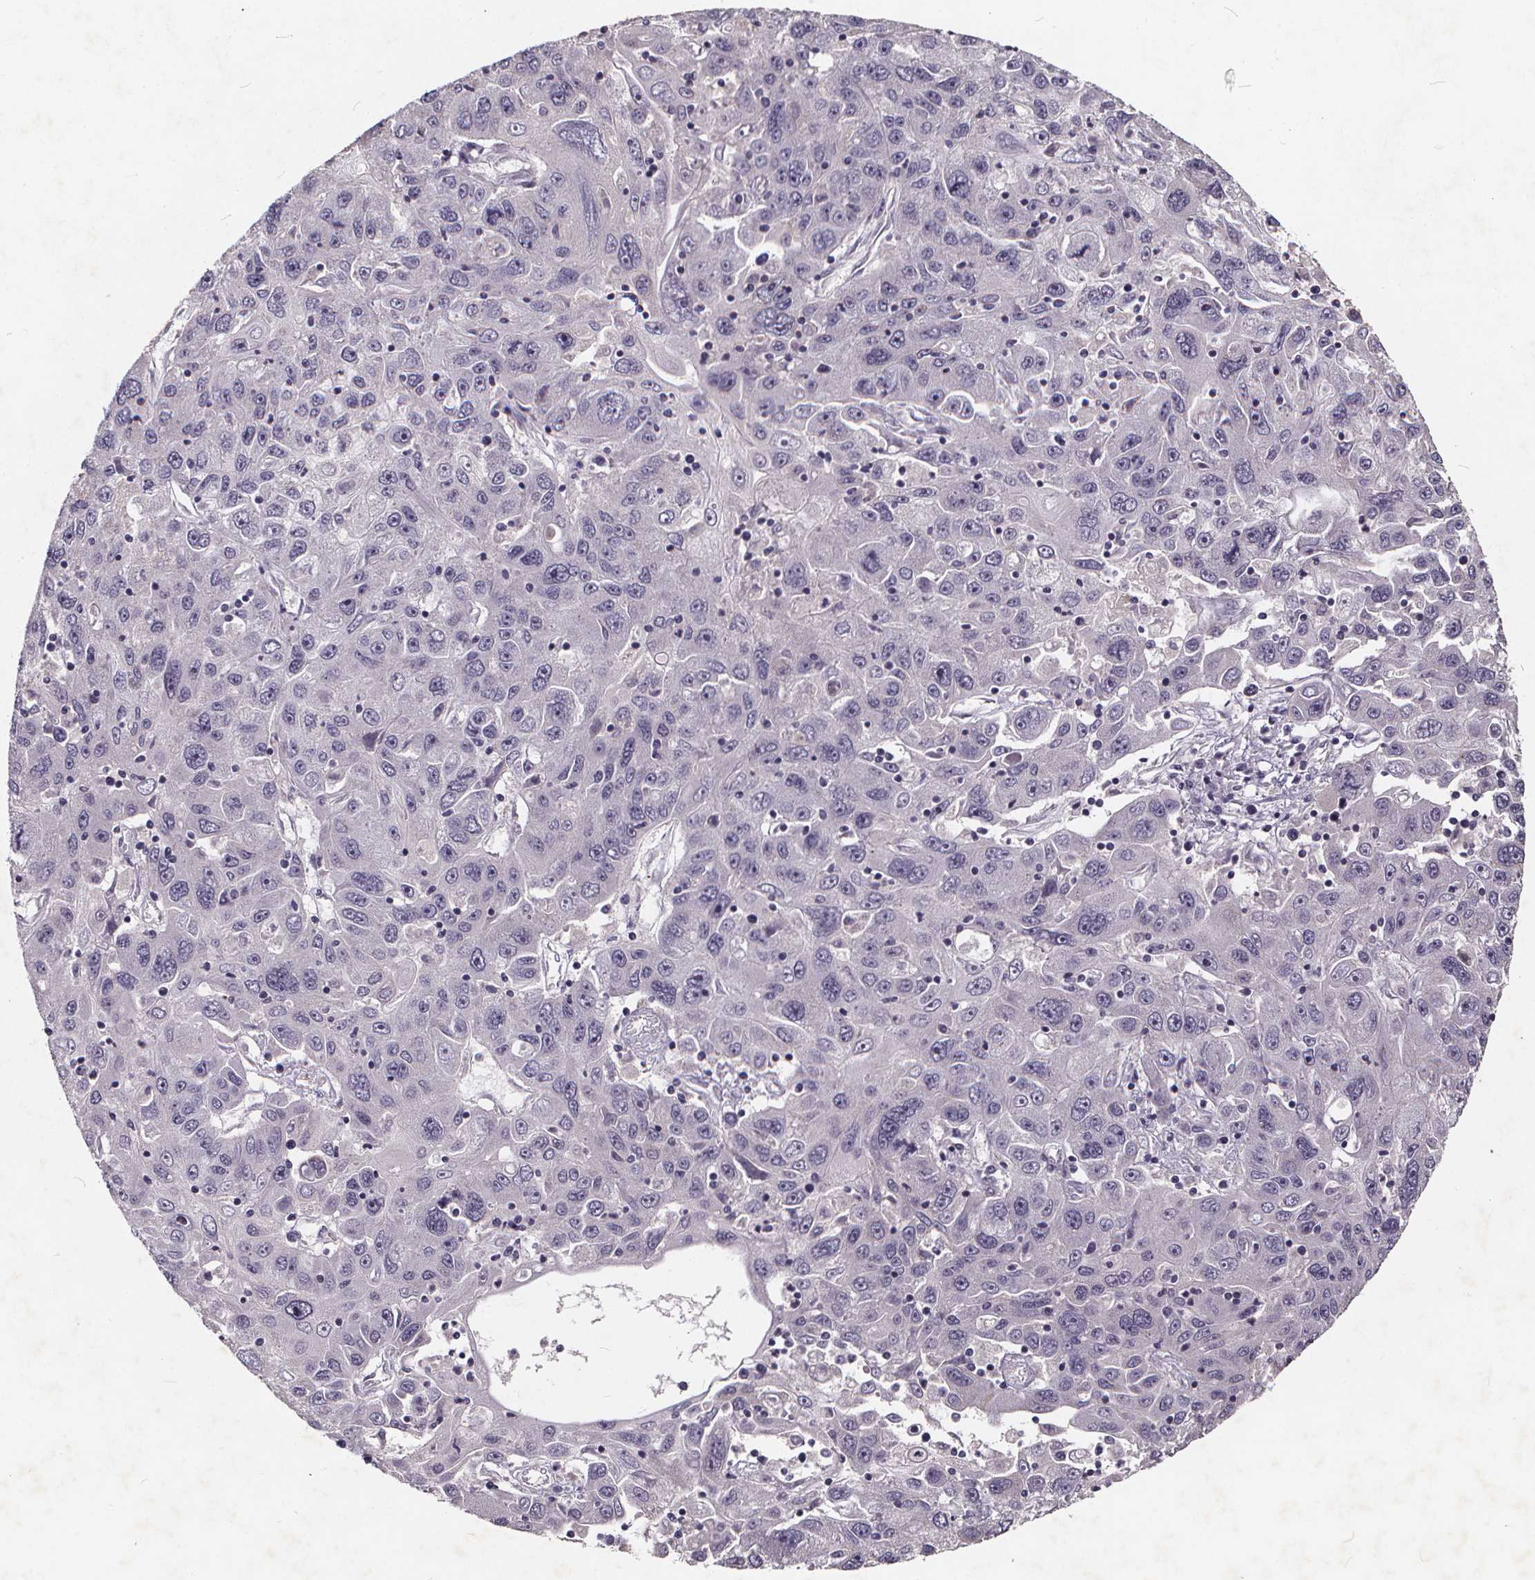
{"staining": {"intensity": "negative", "quantity": "none", "location": "none"}, "tissue": "stomach cancer", "cell_type": "Tumor cells", "image_type": "cancer", "snomed": [{"axis": "morphology", "description": "Adenocarcinoma, NOS"}, {"axis": "topography", "description": "Stomach"}], "caption": "High power microscopy histopathology image of an IHC micrograph of adenocarcinoma (stomach), revealing no significant expression in tumor cells. (DAB (3,3'-diaminobenzidine) immunohistochemistry with hematoxylin counter stain).", "gene": "TSPAN14", "patient": {"sex": "male", "age": 56}}